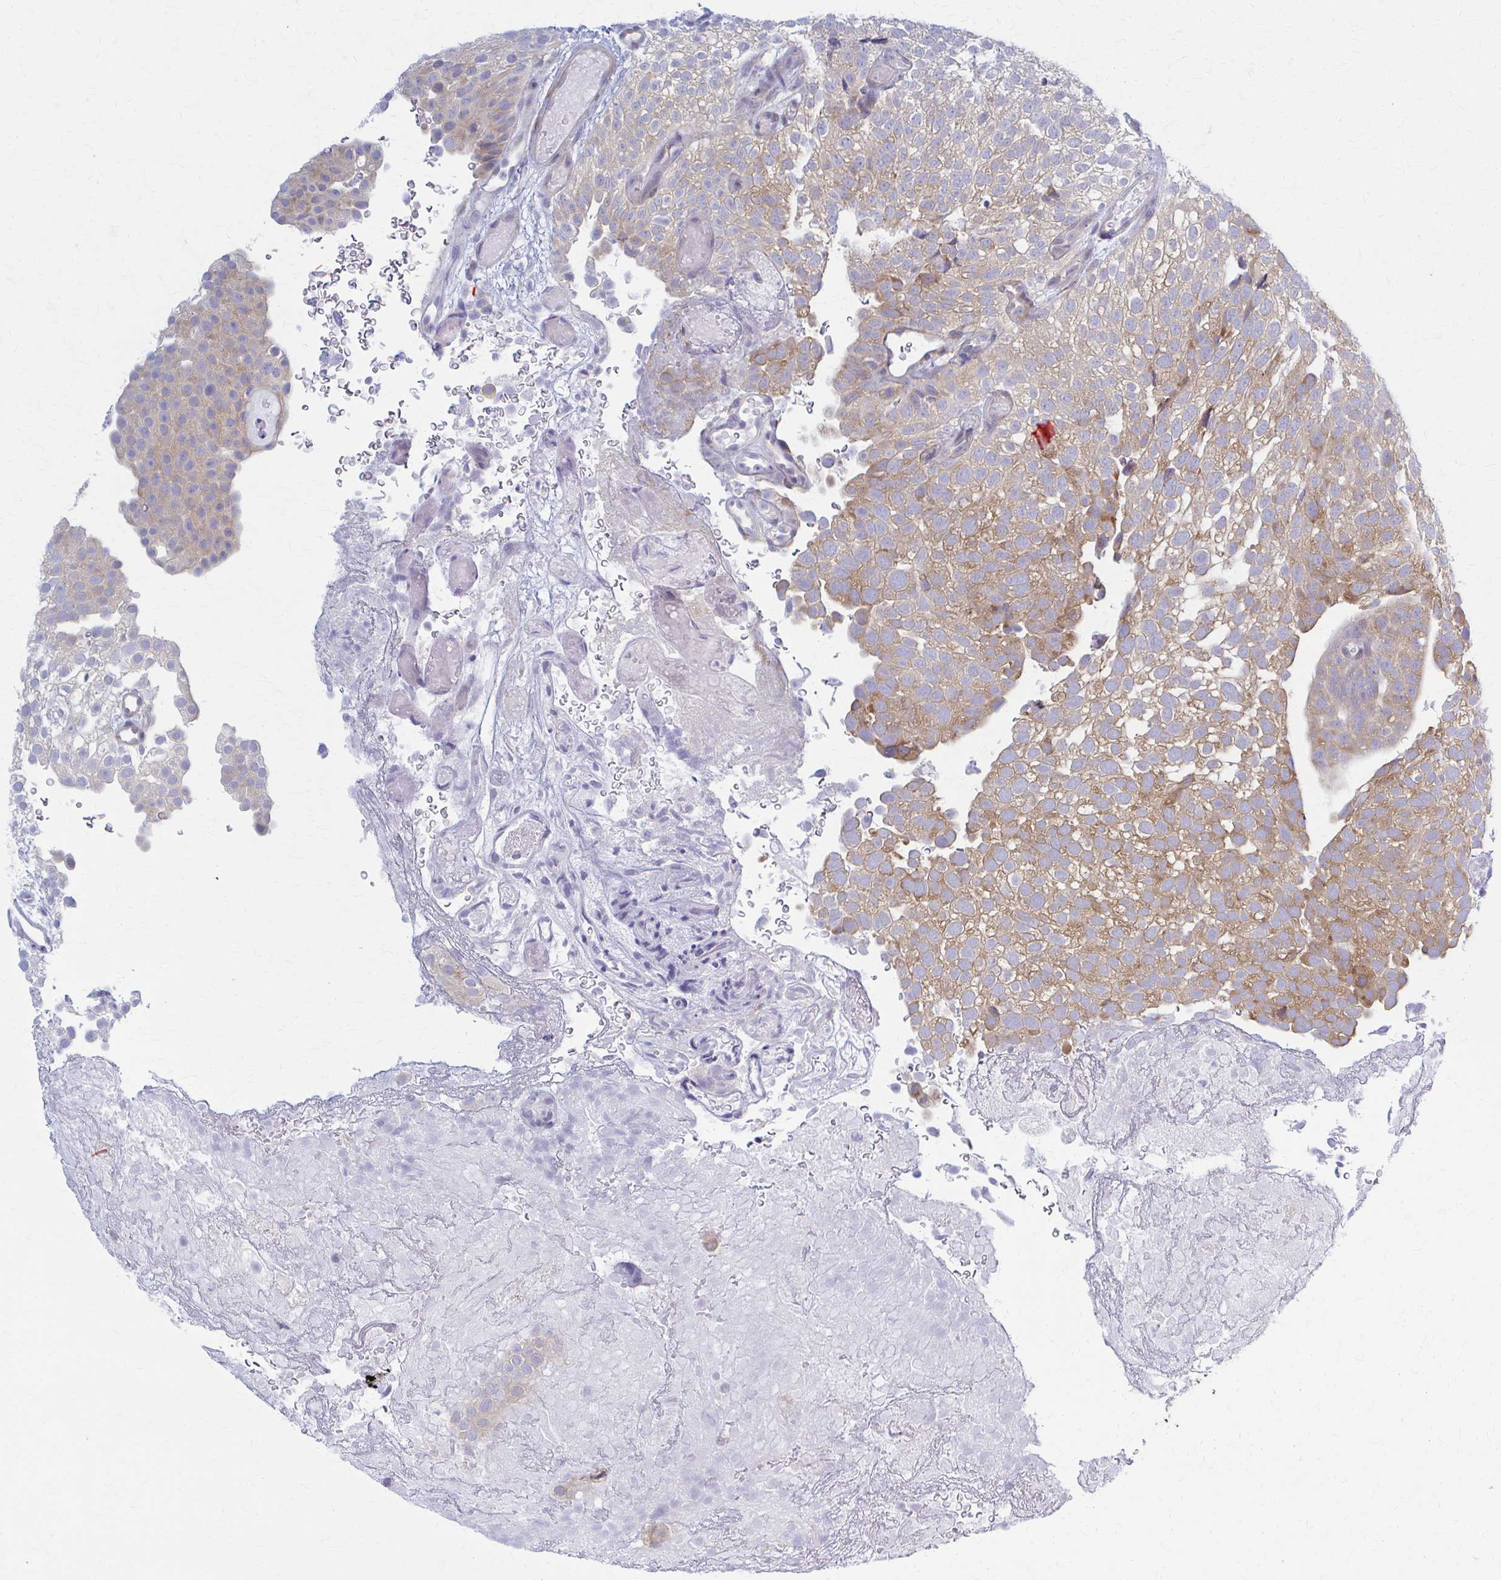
{"staining": {"intensity": "moderate", "quantity": "25%-75%", "location": "cytoplasmic/membranous"}, "tissue": "urothelial cancer", "cell_type": "Tumor cells", "image_type": "cancer", "snomed": [{"axis": "morphology", "description": "Urothelial carcinoma, Low grade"}, {"axis": "topography", "description": "Urinary bladder"}], "caption": "Tumor cells show medium levels of moderate cytoplasmic/membranous staining in about 25%-75% of cells in human urothelial cancer.", "gene": "PRKRA", "patient": {"sex": "male", "age": 78}}